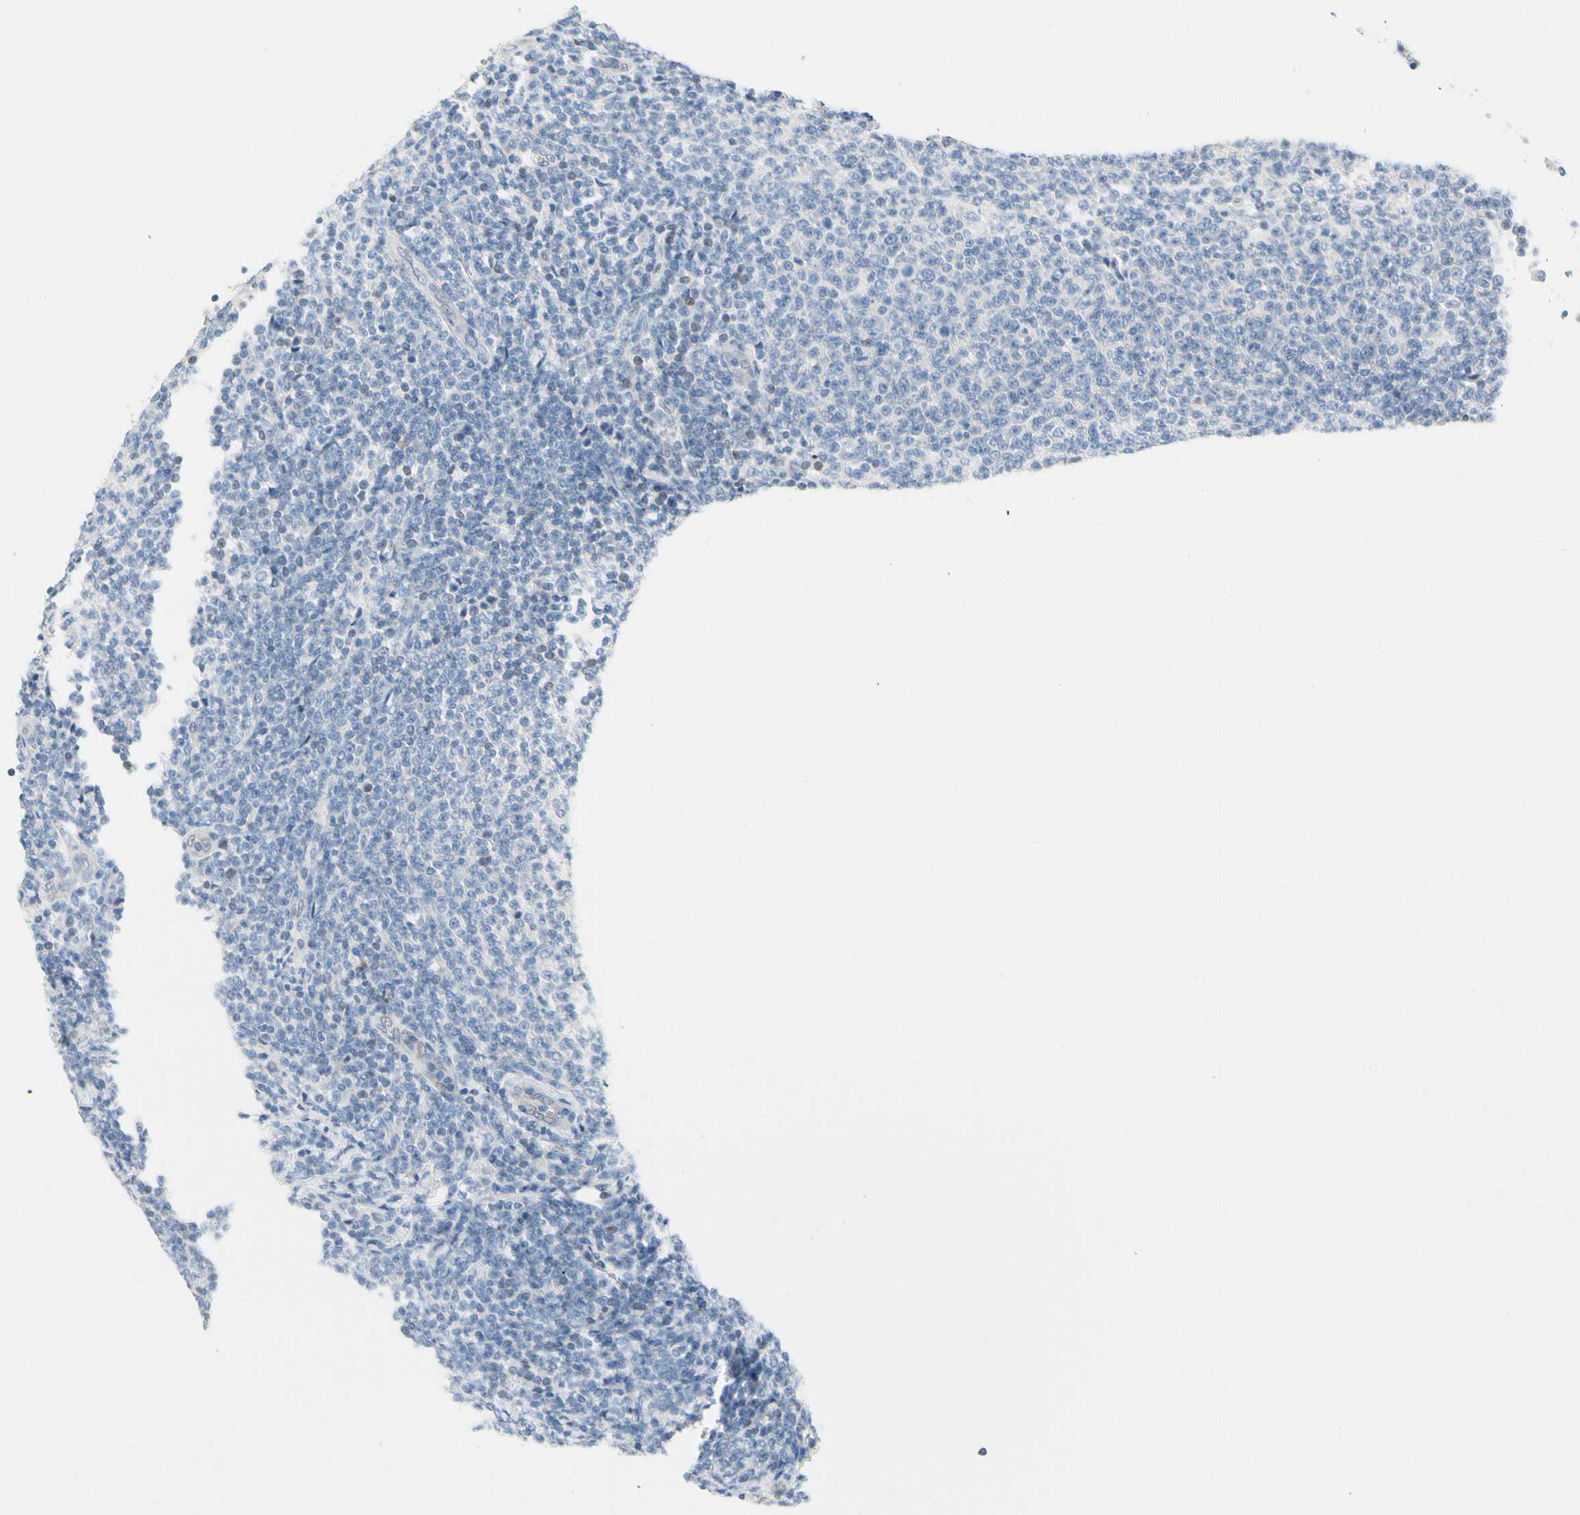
{"staining": {"intensity": "negative", "quantity": "none", "location": "none"}, "tissue": "lymphoma", "cell_type": "Tumor cells", "image_type": "cancer", "snomed": [{"axis": "morphology", "description": "Malignant lymphoma, non-Hodgkin's type, Low grade"}, {"axis": "topography", "description": "Lymph node"}], "caption": "Tumor cells show no significant staining in lymphoma.", "gene": "ZNF132", "patient": {"sex": "male", "age": 66}}